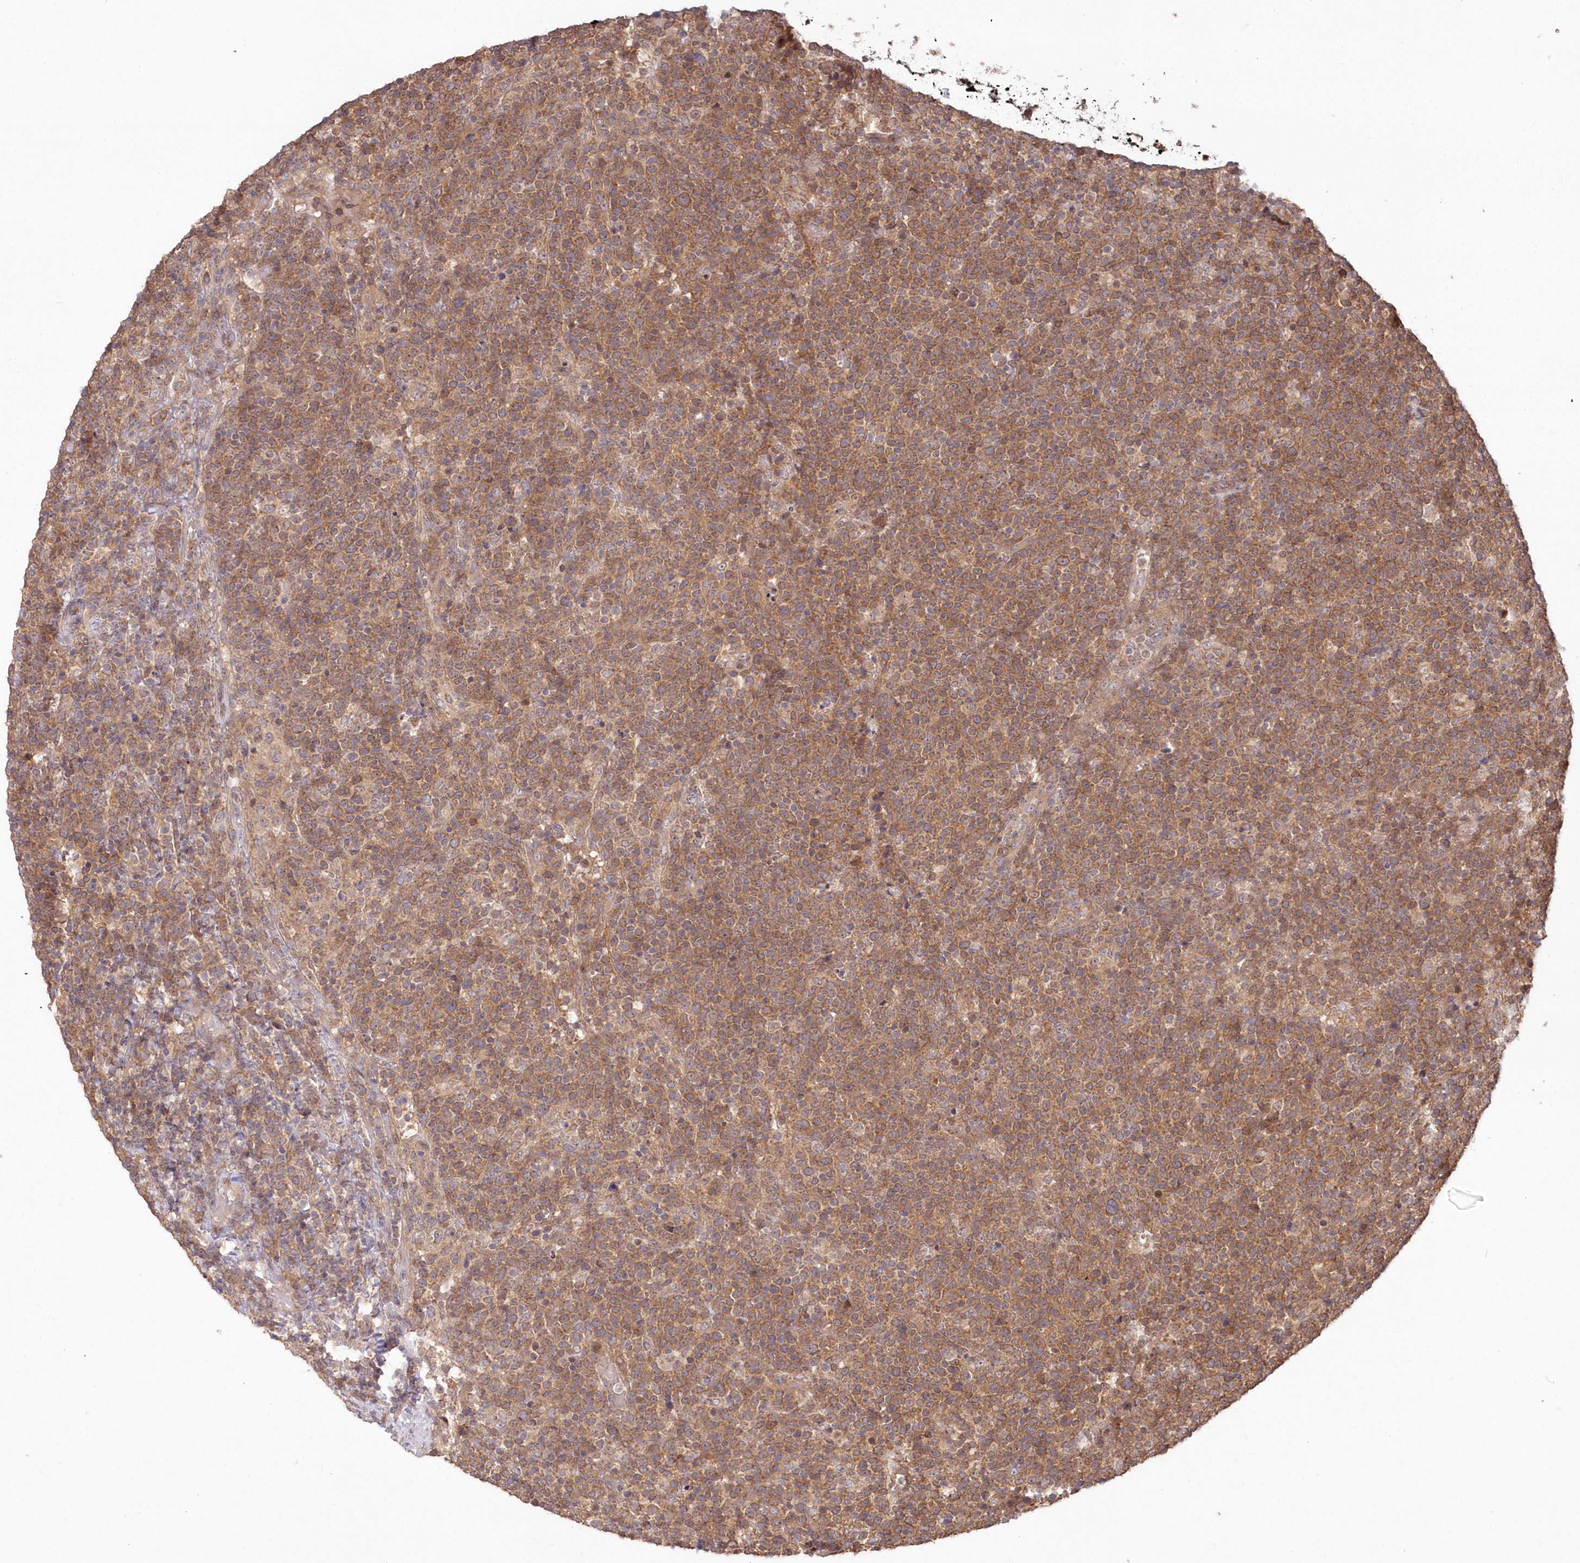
{"staining": {"intensity": "moderate", "quantity": ">75%", "location": "cytoplasmic/membranous"}, "tissue": "lymphoma", "cell_type": "Tumor cells", "image_type": "cancer", "snomed": [{"axis": "morphology", "description": "Malignant lymphoma, non-Hodgkin's type, High grade"}, {"axis": "topography", "description": "Lymph node"}], "caption": "Immunohistochemical staining of lymphoma exhibits moderate cytoplasmic/membranous protein staining in about >75% of tumor cells.", "gene": "TBCA", "patient": {"sex": "male", "age": 61}}